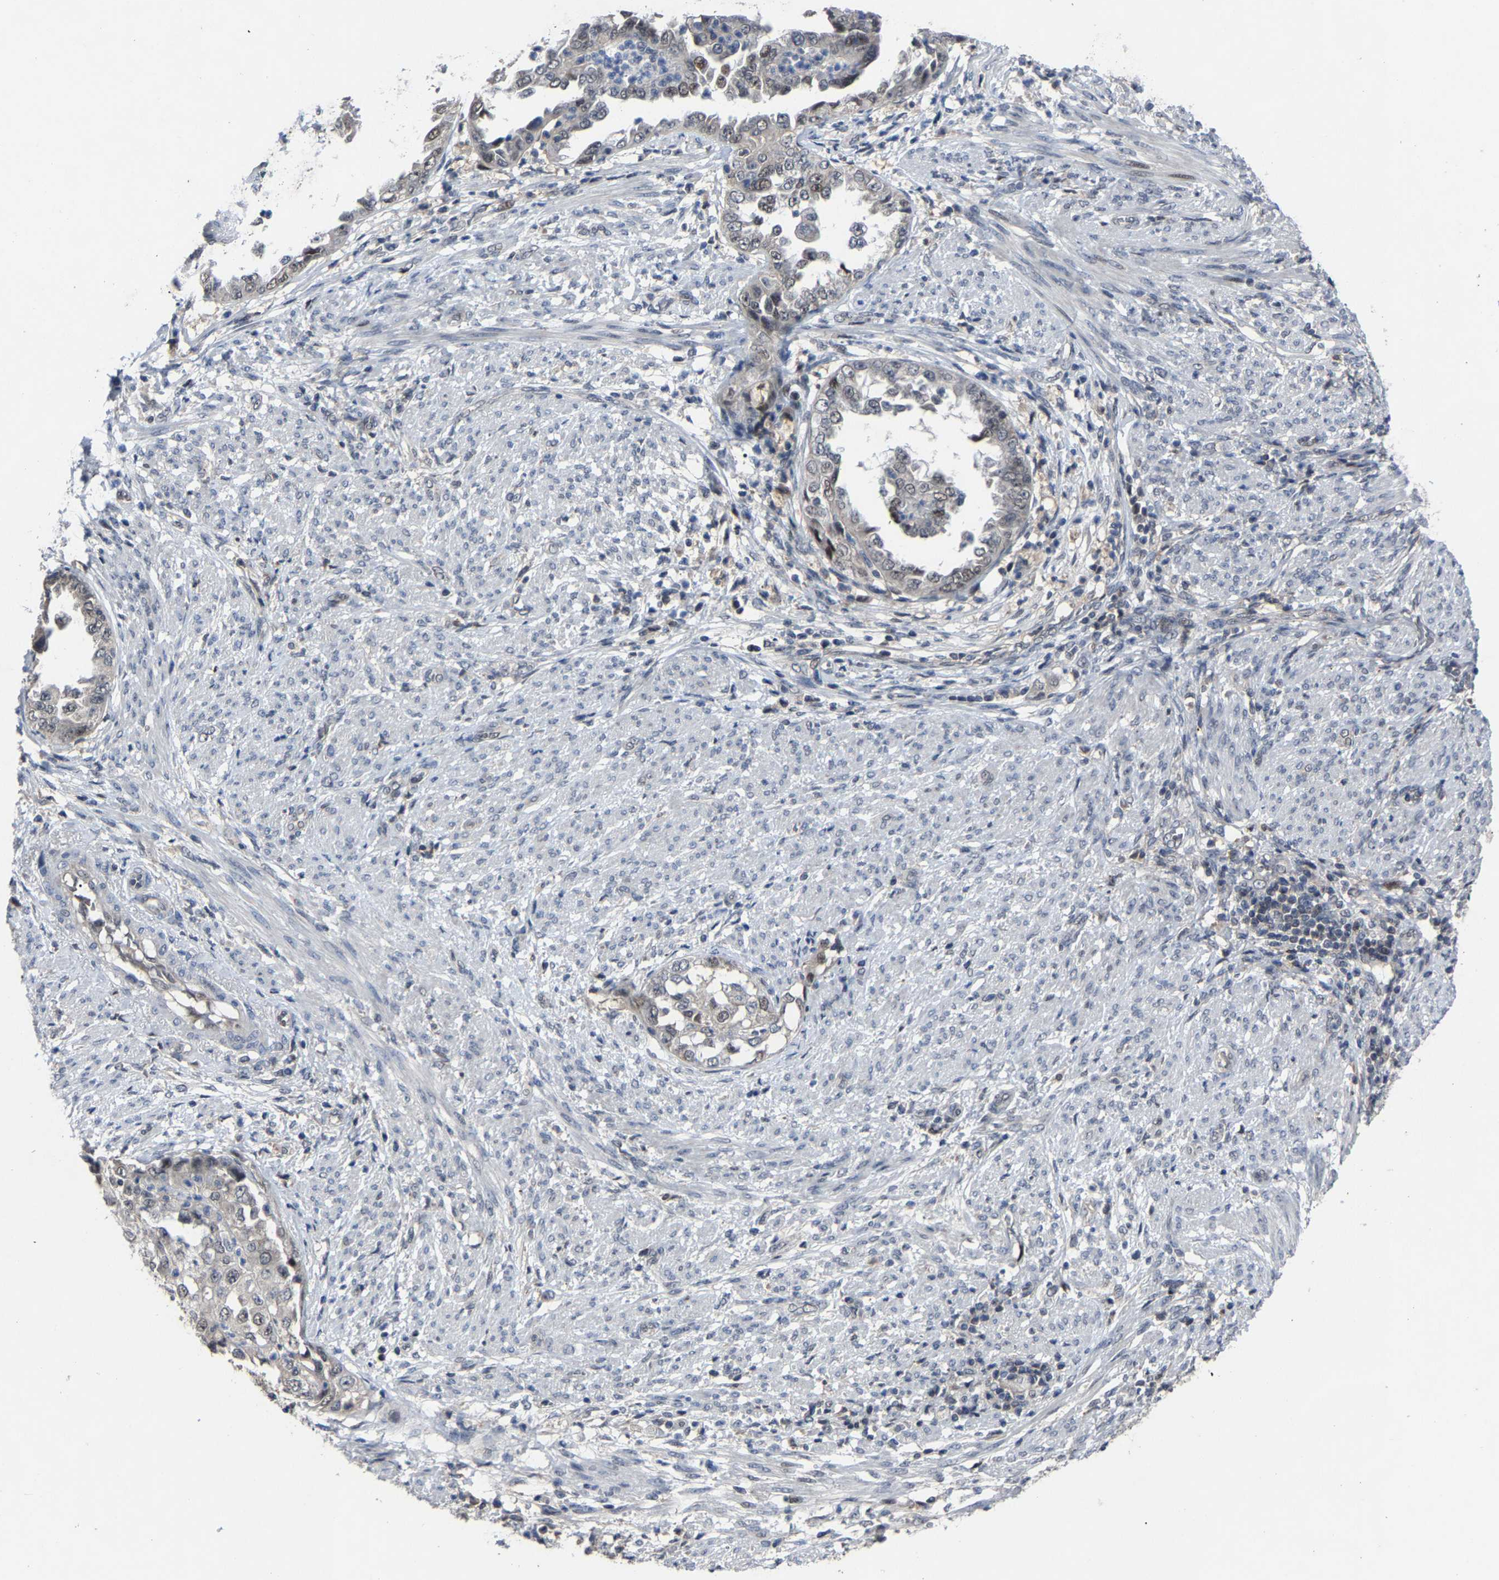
{"staining": {"intensity": "negative", "quantity": "none", "location": "none"}, "tissue": "endometrial cancer", "cell_type": "Tumor cells", "image_type": "cancer", "snomed": [{"axis": "morphology", "description": "Adenocarcinoma, NOS"}, {"axis": "topography", "description": "Endometrium"}], "caption": "This is a photomicrograph of immunohistochemistry staining of adenocarcinoma (endometrial), which shows no positivity in tumor cells. (IHC, brightfield microscopy, high magnification).", "gene": "LSM8", "patient": {"sex": "female", "age": 85}}